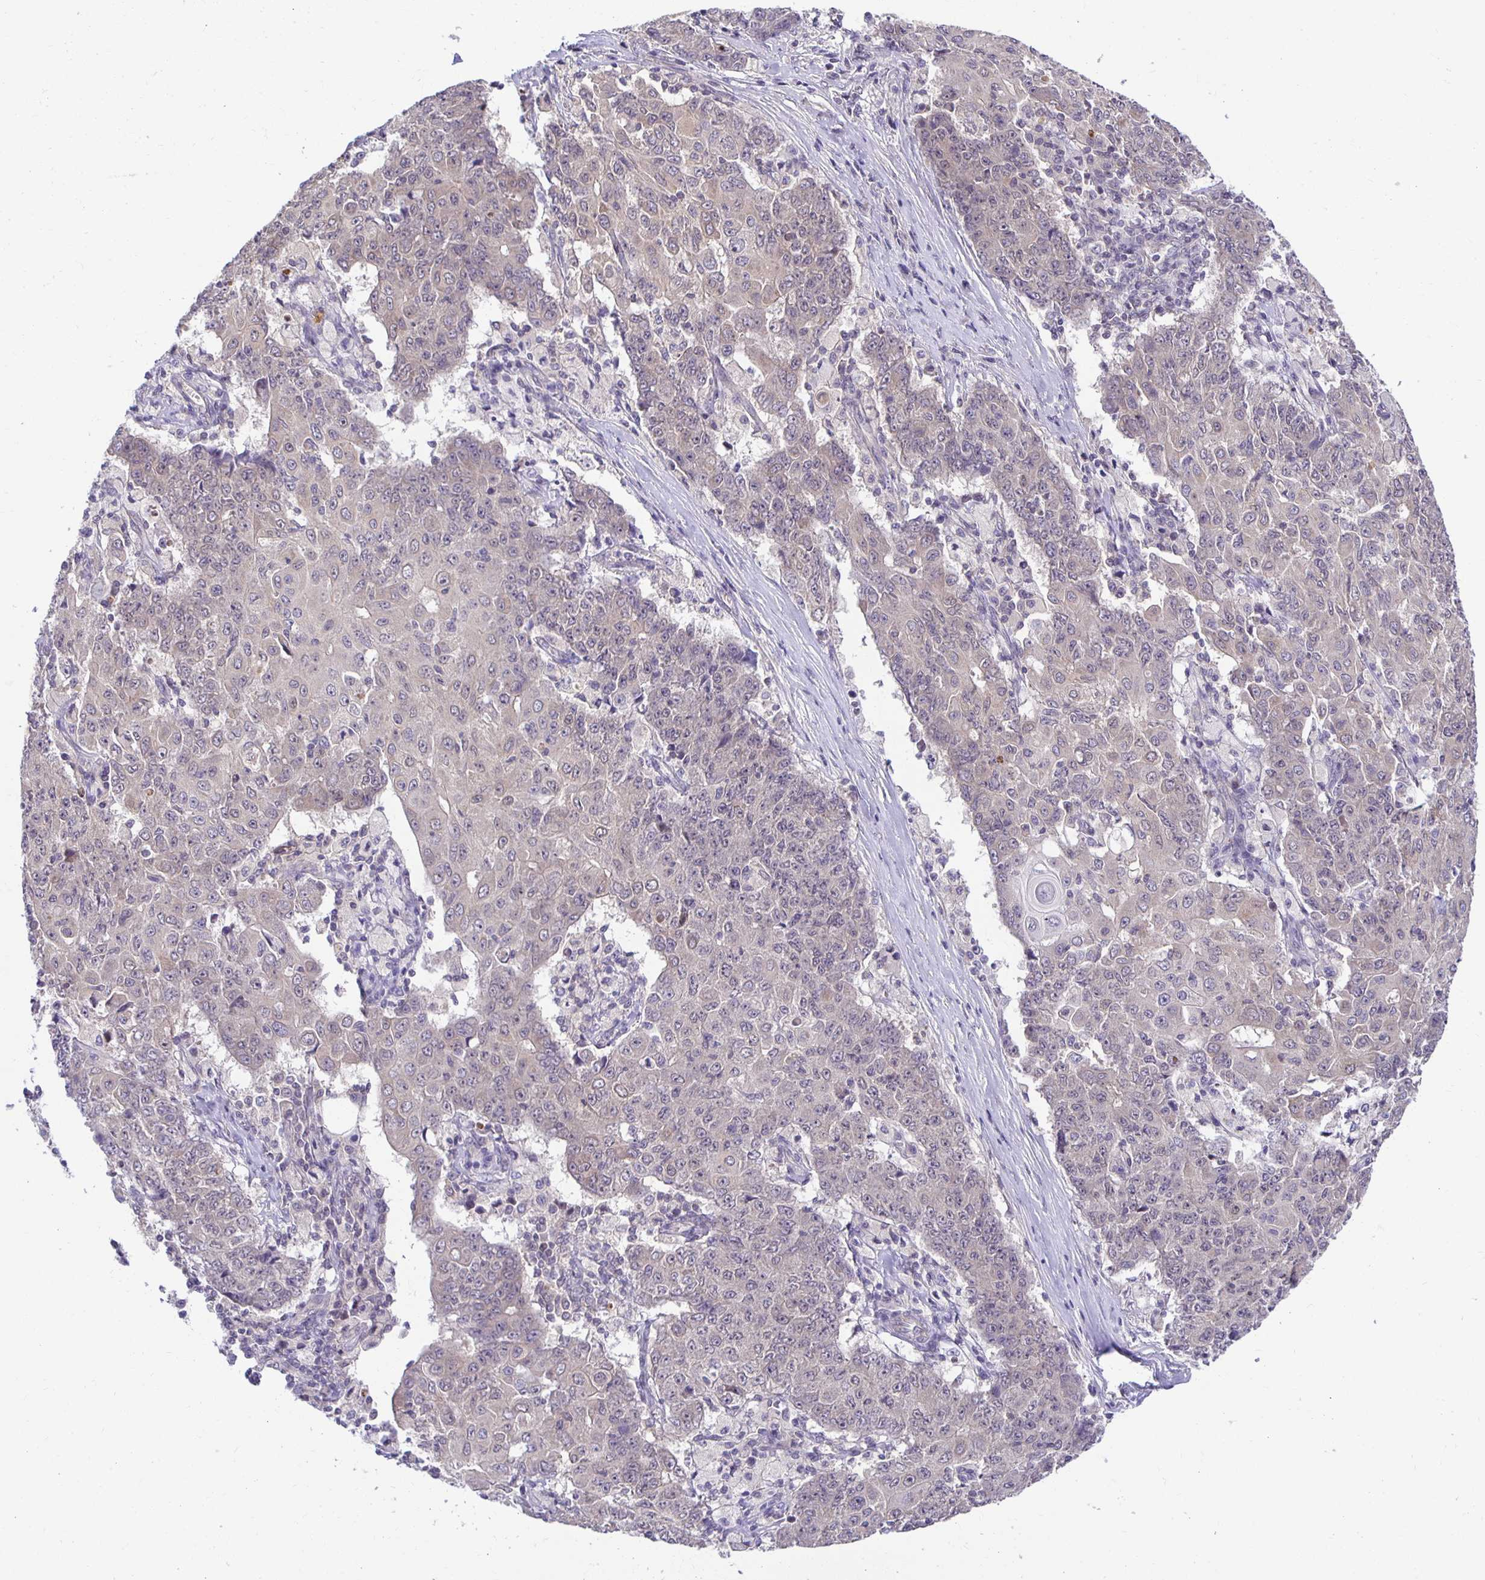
{"staining": {"intensity": "weak", "quantity": "<25%", "location": "nuclear"}, "tissue": "ovarian cancer", "cell_type": "Tumor cells", "image_type": "cancer", "snomed": [{"axis": "morphology", "description": "Carcinoma, endometroid"}, {"axis": "topography", "description": "Ovary"}], "caption": "This is an immunohistochemistry (IHC) histopathology image of ovarian cancer (endometroid carcinoma). There is no expression in tumor cells.", "gene": "MIEN1", "patient": {"sex": "female", "age": 42}}